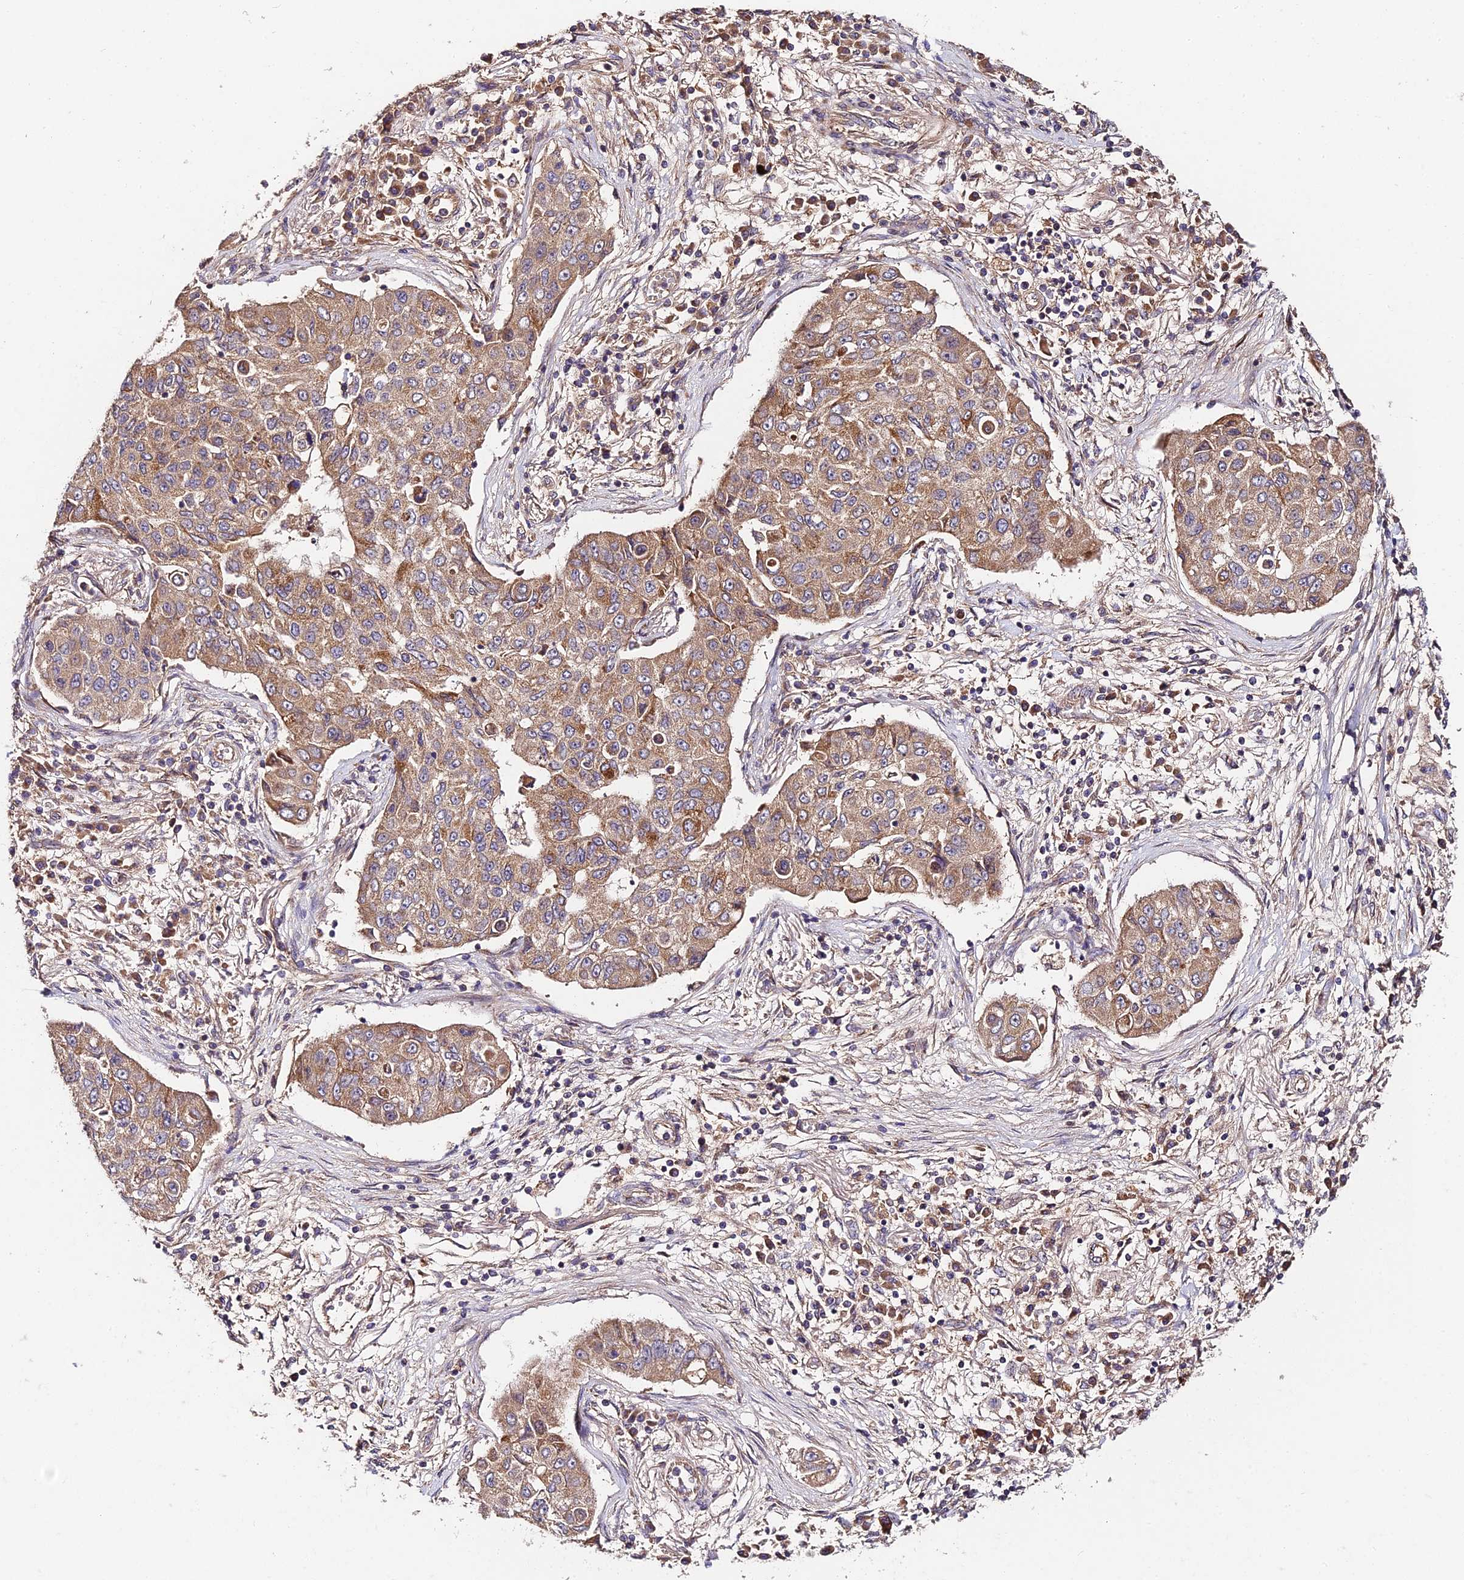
{"staining": {"intensity": "moderate", "quantity": "25%-75%", "location": "cytoplasmic/membranous"}, "tissue": "lung cancer", "cell_type": "Tumor cells", "image_type": "cancer", "snomed": [{"axis": "morphology", "description": "Squamous cell carcinoma, NOS"}, {"axis": "topography", "description": "Lung"}], "caption": "This image exhibits IHC staining of lung cancer (squamous cell carcinoma), with medium moderate cytoplasmic/membranous expression in approximately 25%-75% of tumor cells.", "gene": "C3orf20", "patient": {"sex": "male", "age": 74}}